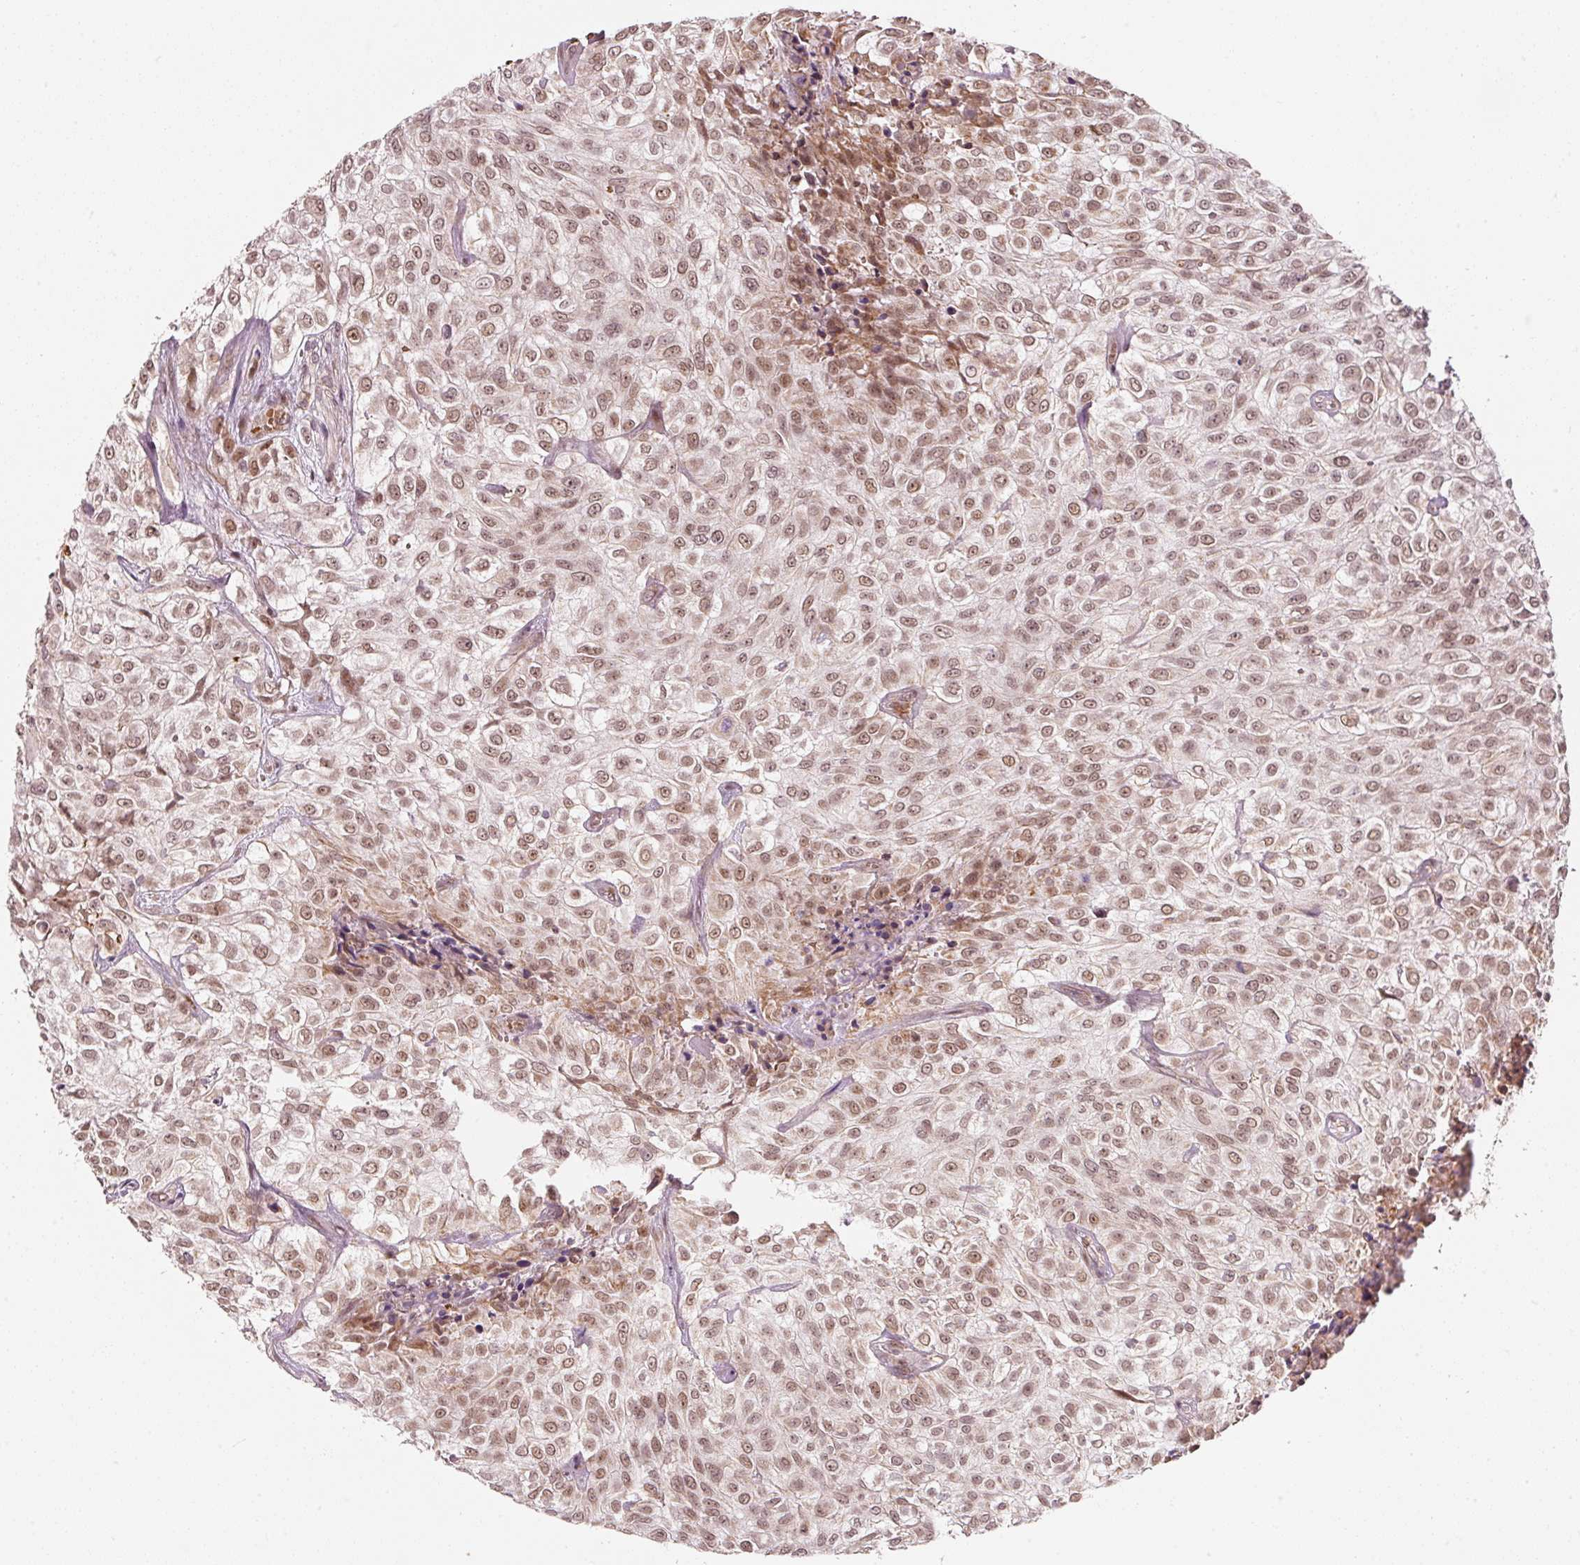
{"staining": {"intensity": "moderate", "quantity": ">75%", "location": "nuclear"}, "tissue": "urothelial cancer", "cell_type": "Tumor cells", "image_type": "cancer", "snomed": [{"axis": "morphology", "description": "Urothelial carcinoma, High grade"}, {"axis": "topography", "description": "Urinary bladder"}], "caption": "High-grade urothelial carcinoma tissue displays moderate nuclear staining in about >75% of tumor cells", "gene": "ZNF460", "patient": {"sex": "male", "age": 56}}